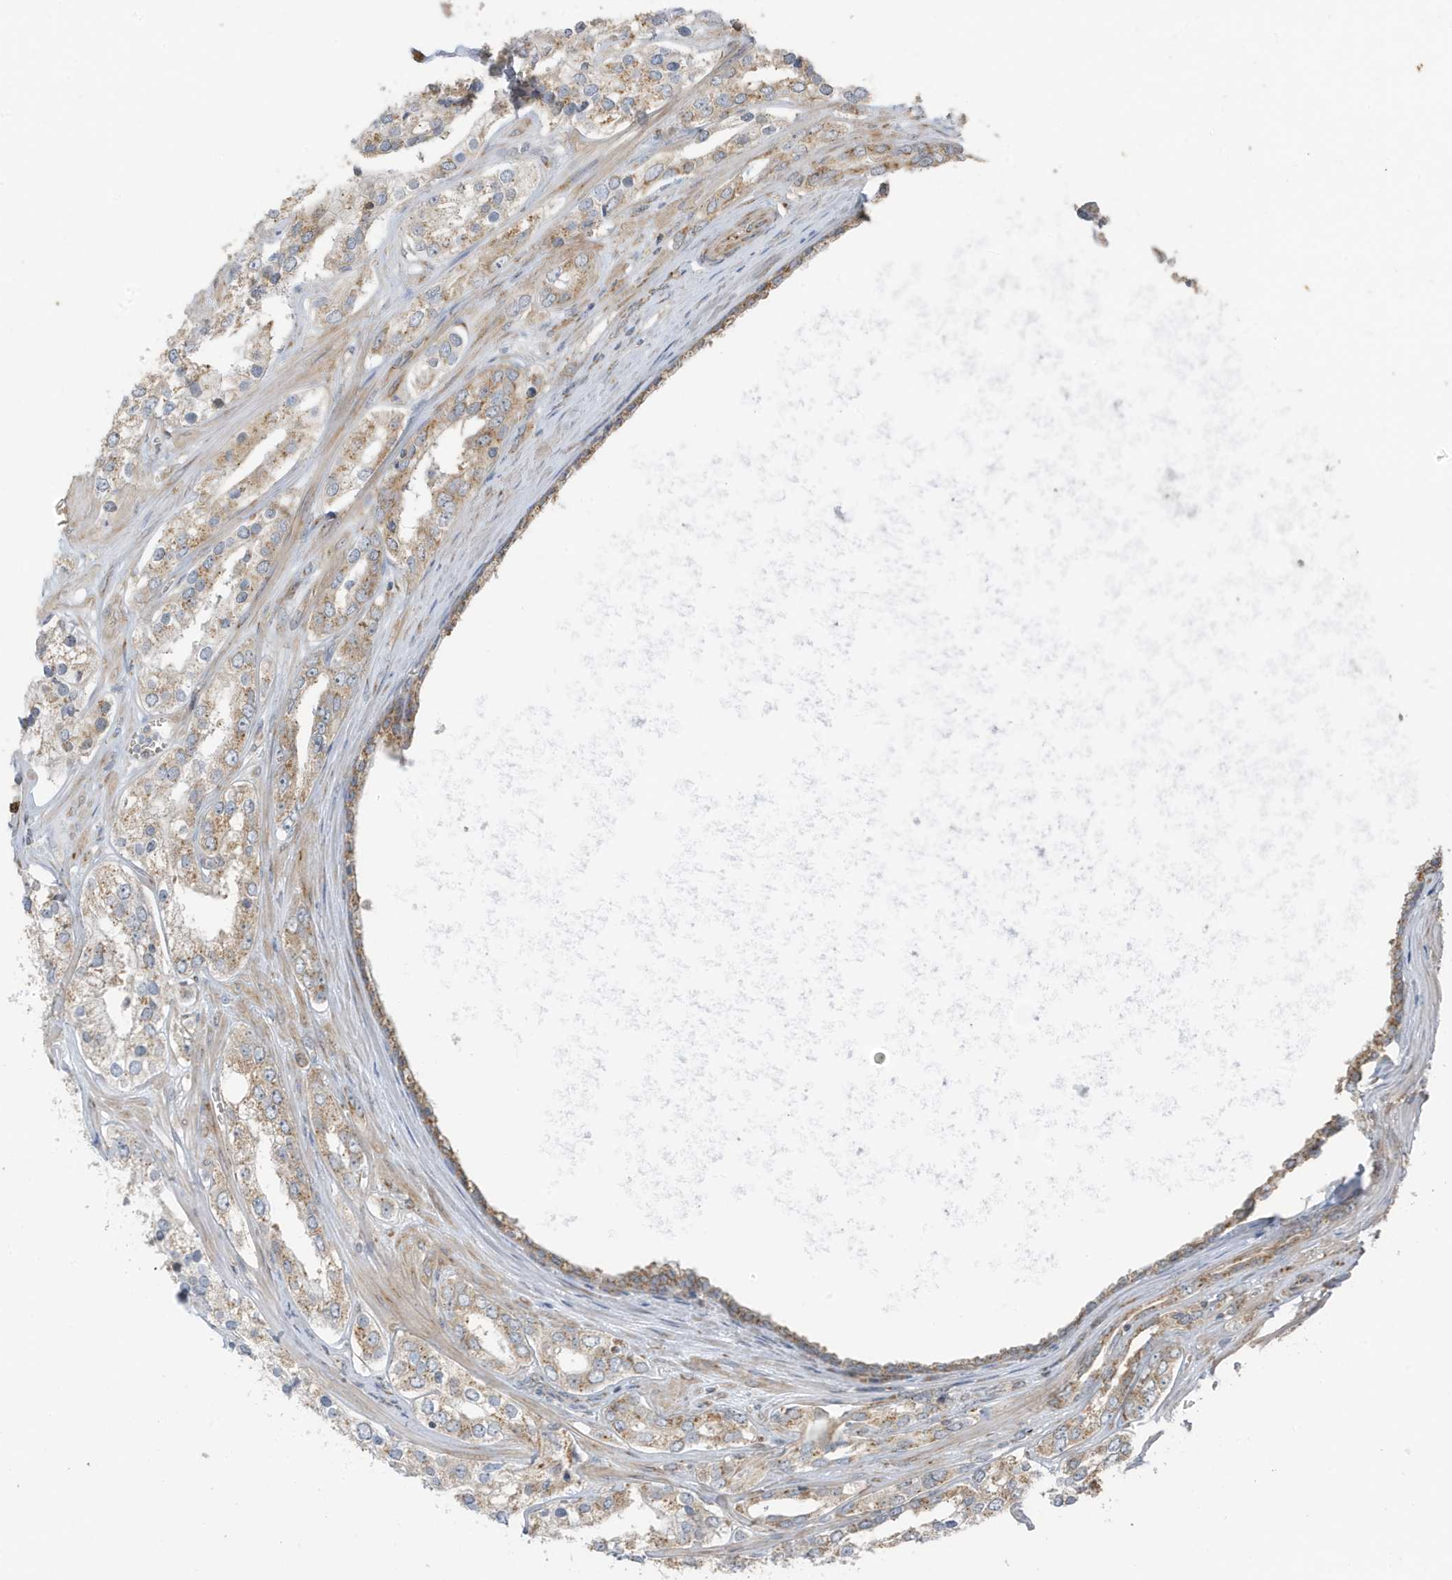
{"staining": {"intensity": "moderate", "quantity": ">75%", "location": "cytoplasmic/membranous"}, "tissue": "prostate cancer", "cell_type": "Tumor cells", "image_type": "cancer", "snomed": [{"axis": "morphology", "description": "Adenocarcinoma, High grade"}, {"axis": "topography", "description": "Prostate"}], "caption": "Approximately >75% of tumor cells in adenocarcinoma (high-grade) (prostate) display moderate cytoplasmic/membranous protein expression as visualized by brown immunohistochemical staining.", "gene": "GOLGA4", "patient": {"sex": "male", "age": 66}}